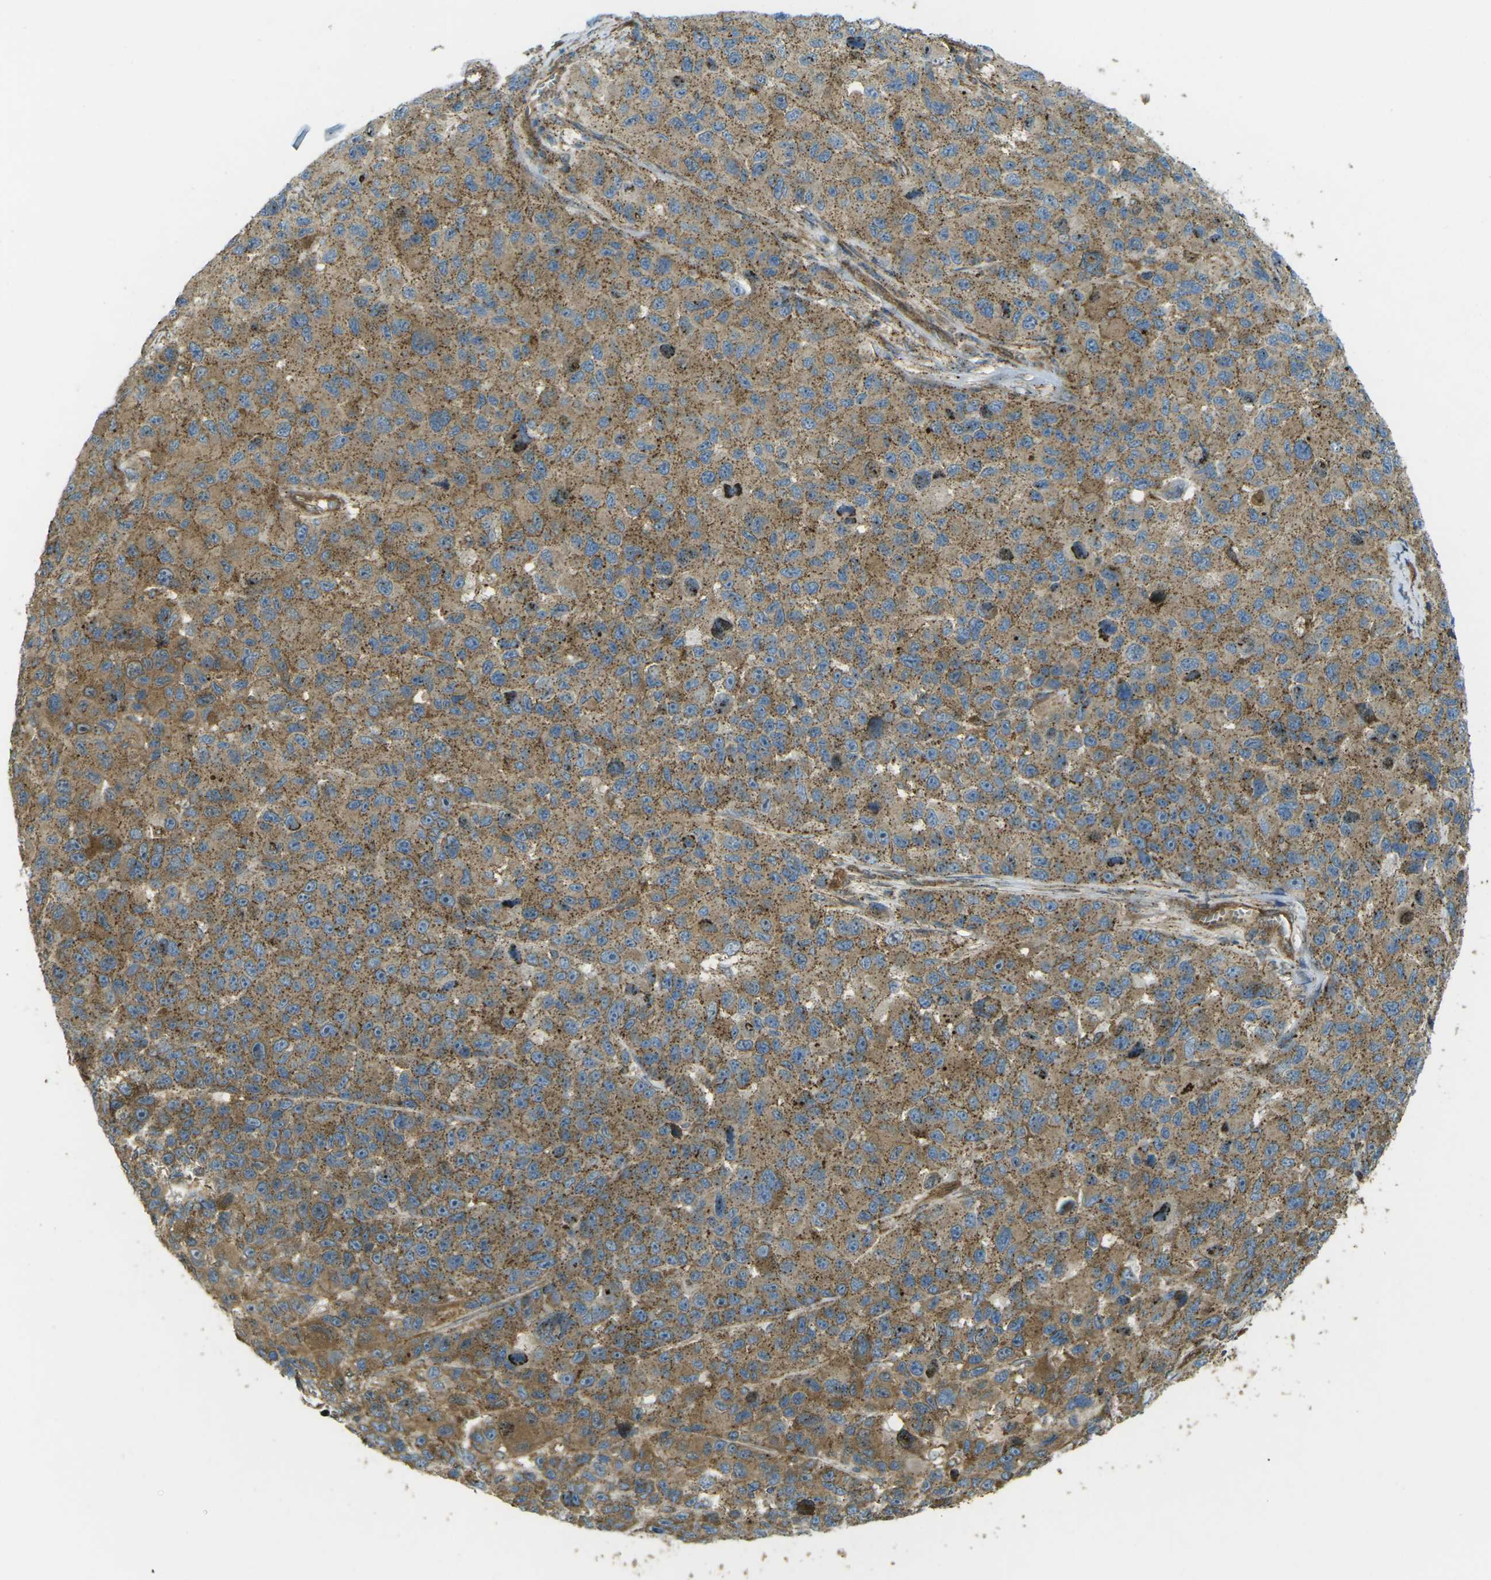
{"staining": {"intensity": "moderate", "quantity": ">75%", "location": "cytoplasmic/membranous"}, "tissue": "melanoma", "cell_type": "Tumor cells", "image_type": "cancer", "snomed": [{"axis": "morphology", "description": "Malignant melanoma, NOS"}, {"axis": "topography", "description": "Skin"}], "caption": "Malignant melanoma stained with a protein marker reveals moderate staining in tumor cells.", "gene": "CHMP3", "patient": {"sex": "male", "age": 53}}